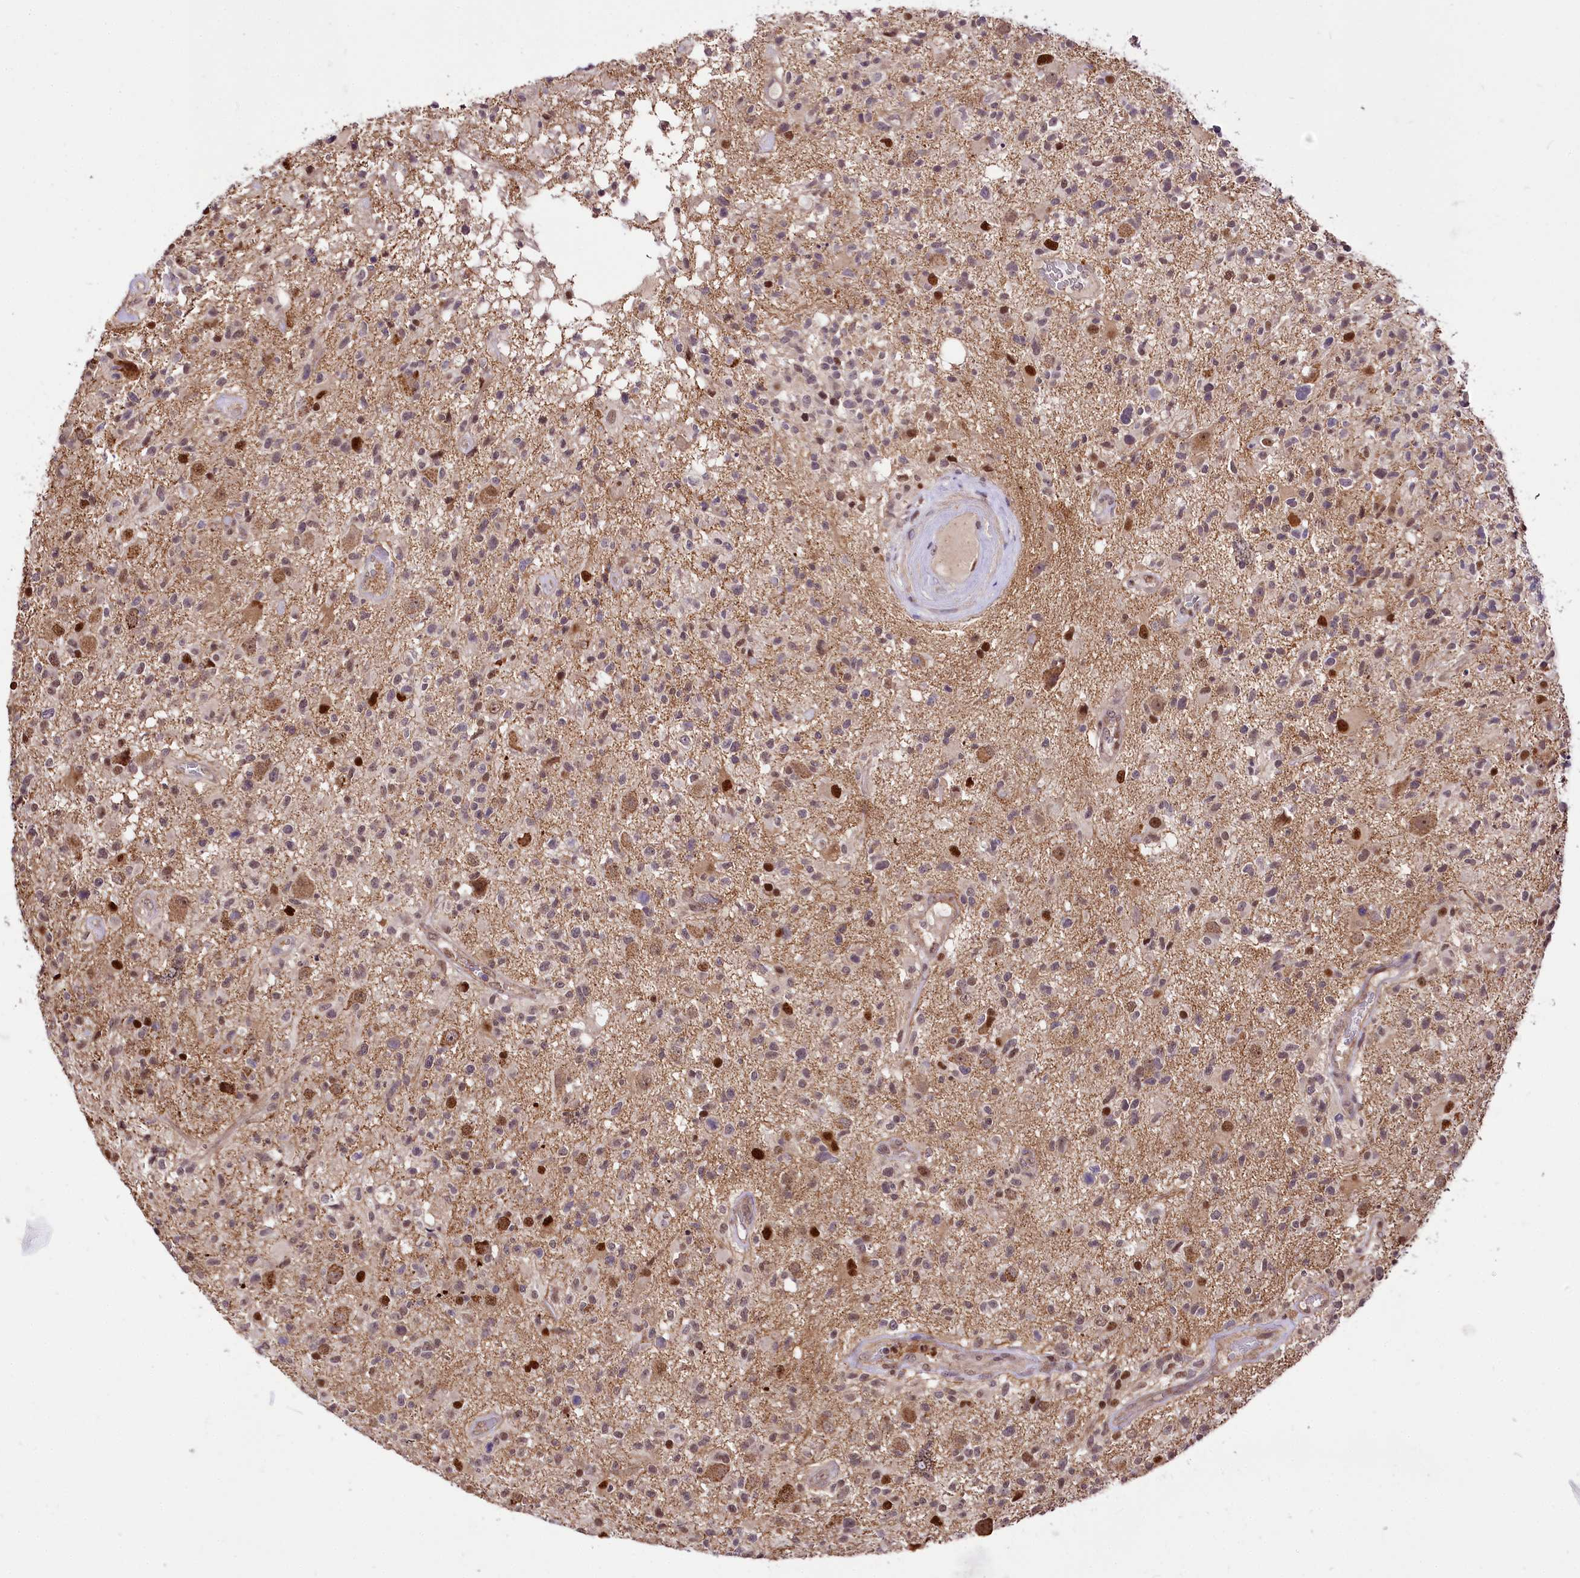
{"staining": {"intensity": "weak", "quantity": "25%-75%", "location": "cytoplasmic/membranous,nuclear"}, "tissue": "glioma", "cell_type": "Tumor cells", "image_type": "cancer", "snomed": [{"axis": "morphology", "description": "Glioma, malignant, High grade"}, {"axis": "morphology", "description": "Glioblastoma, NOS"}, {"axis": "topography", "description": "Brain"}], "caption": "A photomicrograph showing weak cytoplasmic/membranous and nuclear staining in about 25%-75% of tumor cells in glioblastoma, as visualized by brown immunohistochemical staining.", "gene": "GNL3L", "patient": {"sex": "male", "age": 60}}